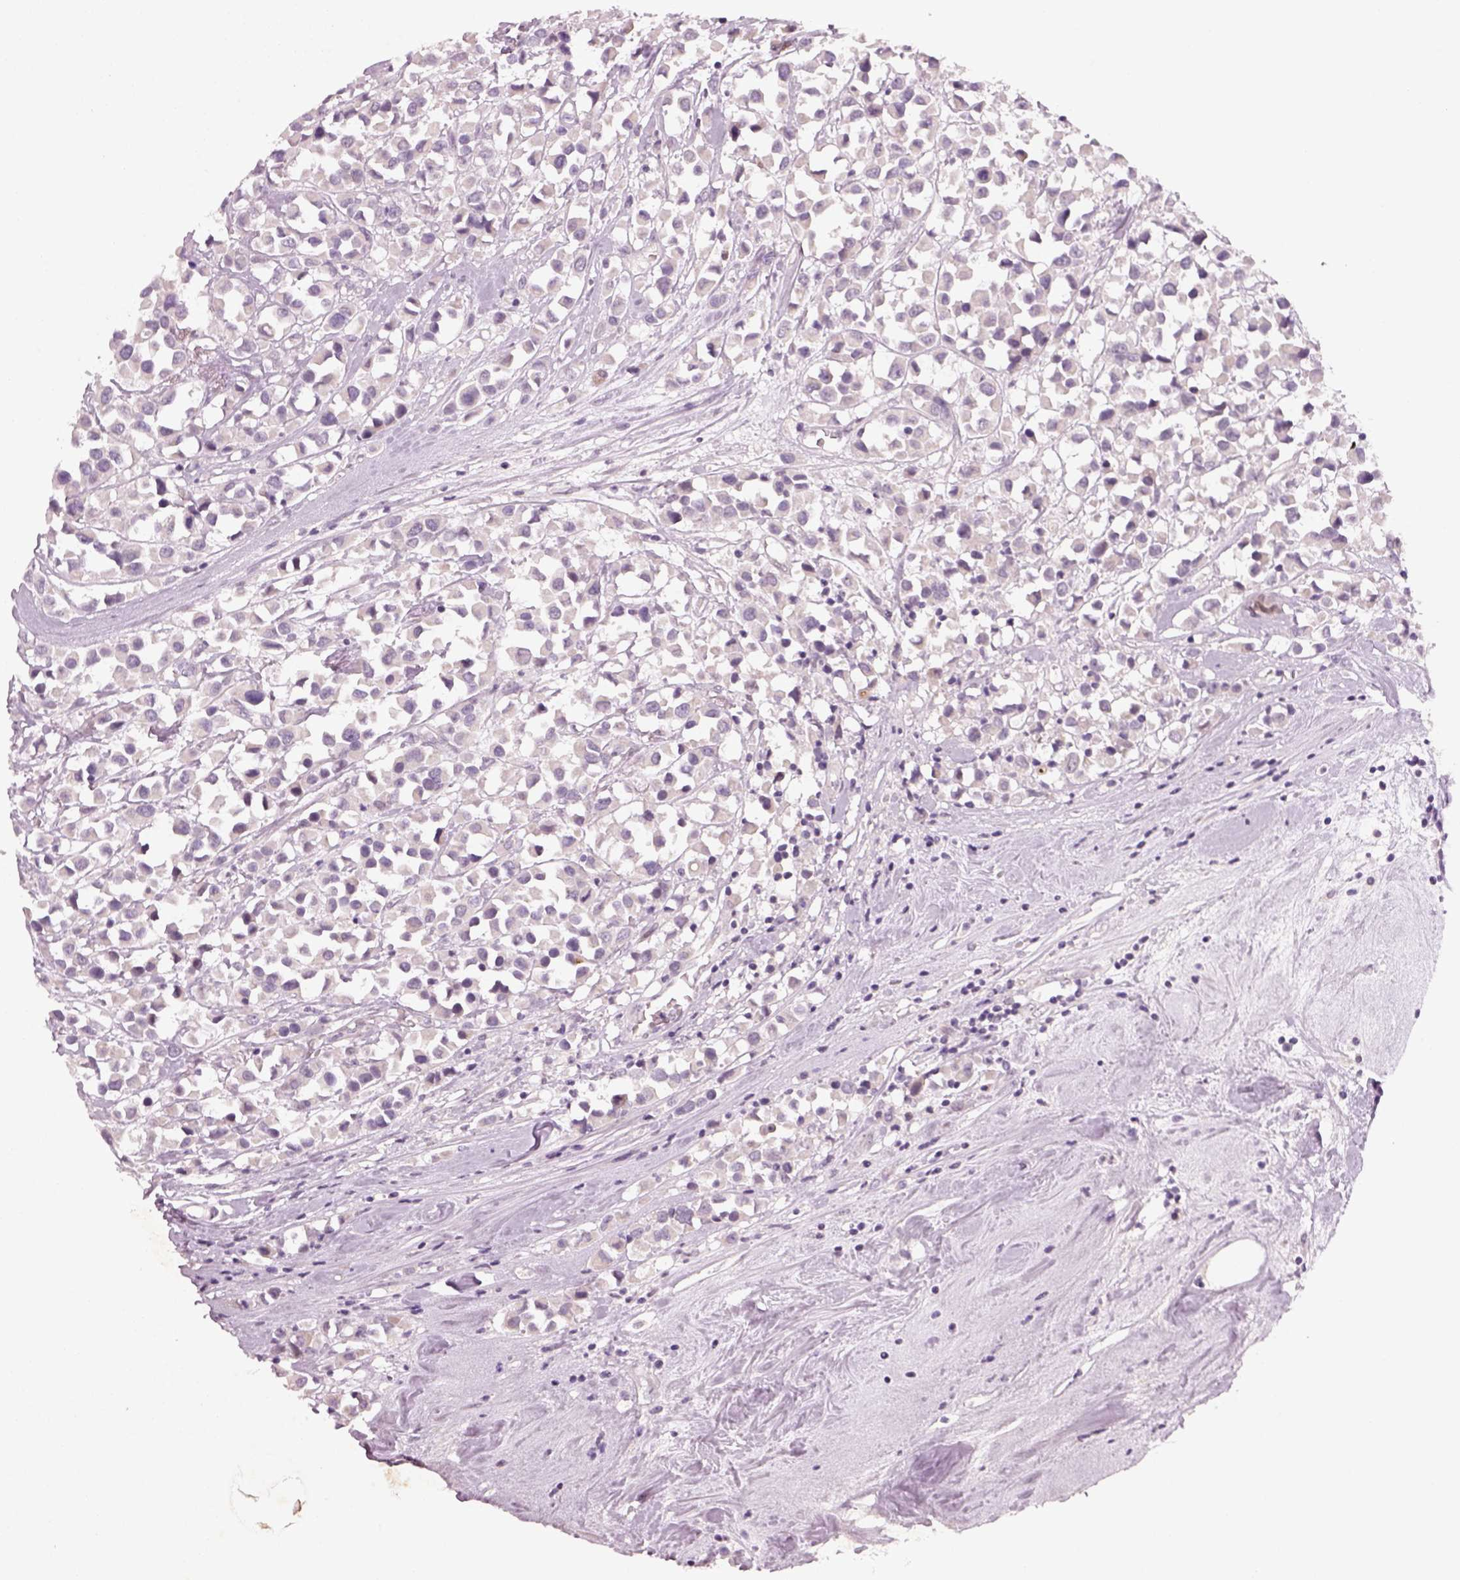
{"staining": {"intensity": "negative", "quantity": "none", "location": "none"}, "tissue": "breast cancer", "cell_type": "Tumor cells", "image_type": "cancer", "snomed": [{"axis": "morphology", "description": "Duct carcinoma"}, {"axis": "topography", "description": "Breast"}], "caption": "This is a photomicrograph of immunohistochemistry staining of breast cancer, which shows no staining in tumor cells.", "gene": "PENK", "patient": {"sex": "female", "age": 61}}